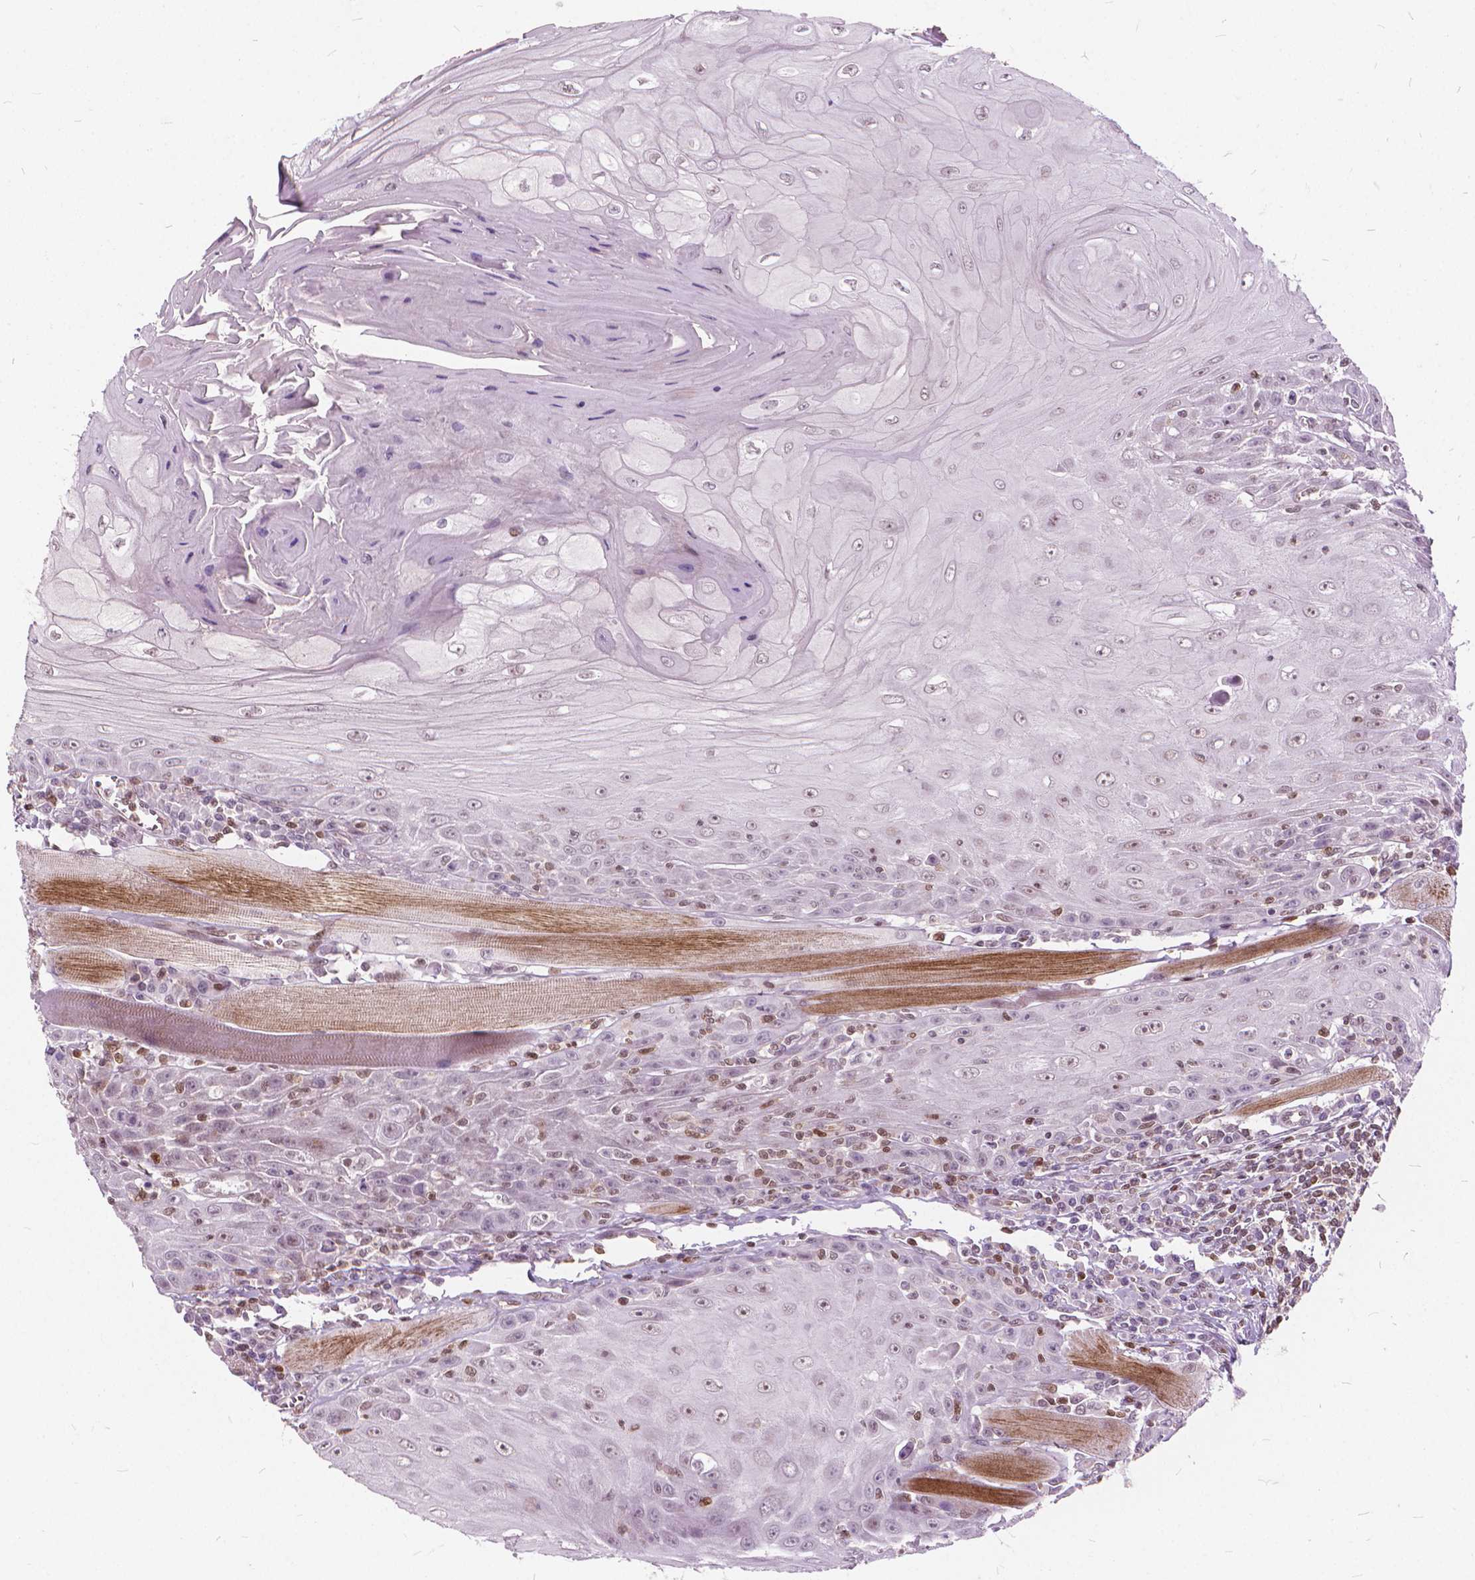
{"staining": {"intensity": "weak", "quantity": "25%-75%", "location": "nuclear"}, "tissue": "head and neck cancer", "cell_type": "Tumor cells", "image_type": "cancer", "snomed": [{"axis": "morphology", "description": "Squamous cell carcinoma, NOS"}, {"axis": "topography", "description": "Head-Neck"}], "caption": "The histopathology image demonstrates immunohistochemical staining of head and neck cancer. There is weak nuclear staining is appreciated in approximately 25%-75% of tumor cells.", "gene": "STAT5B", "patient": {"sex": "male", "age": 52}}